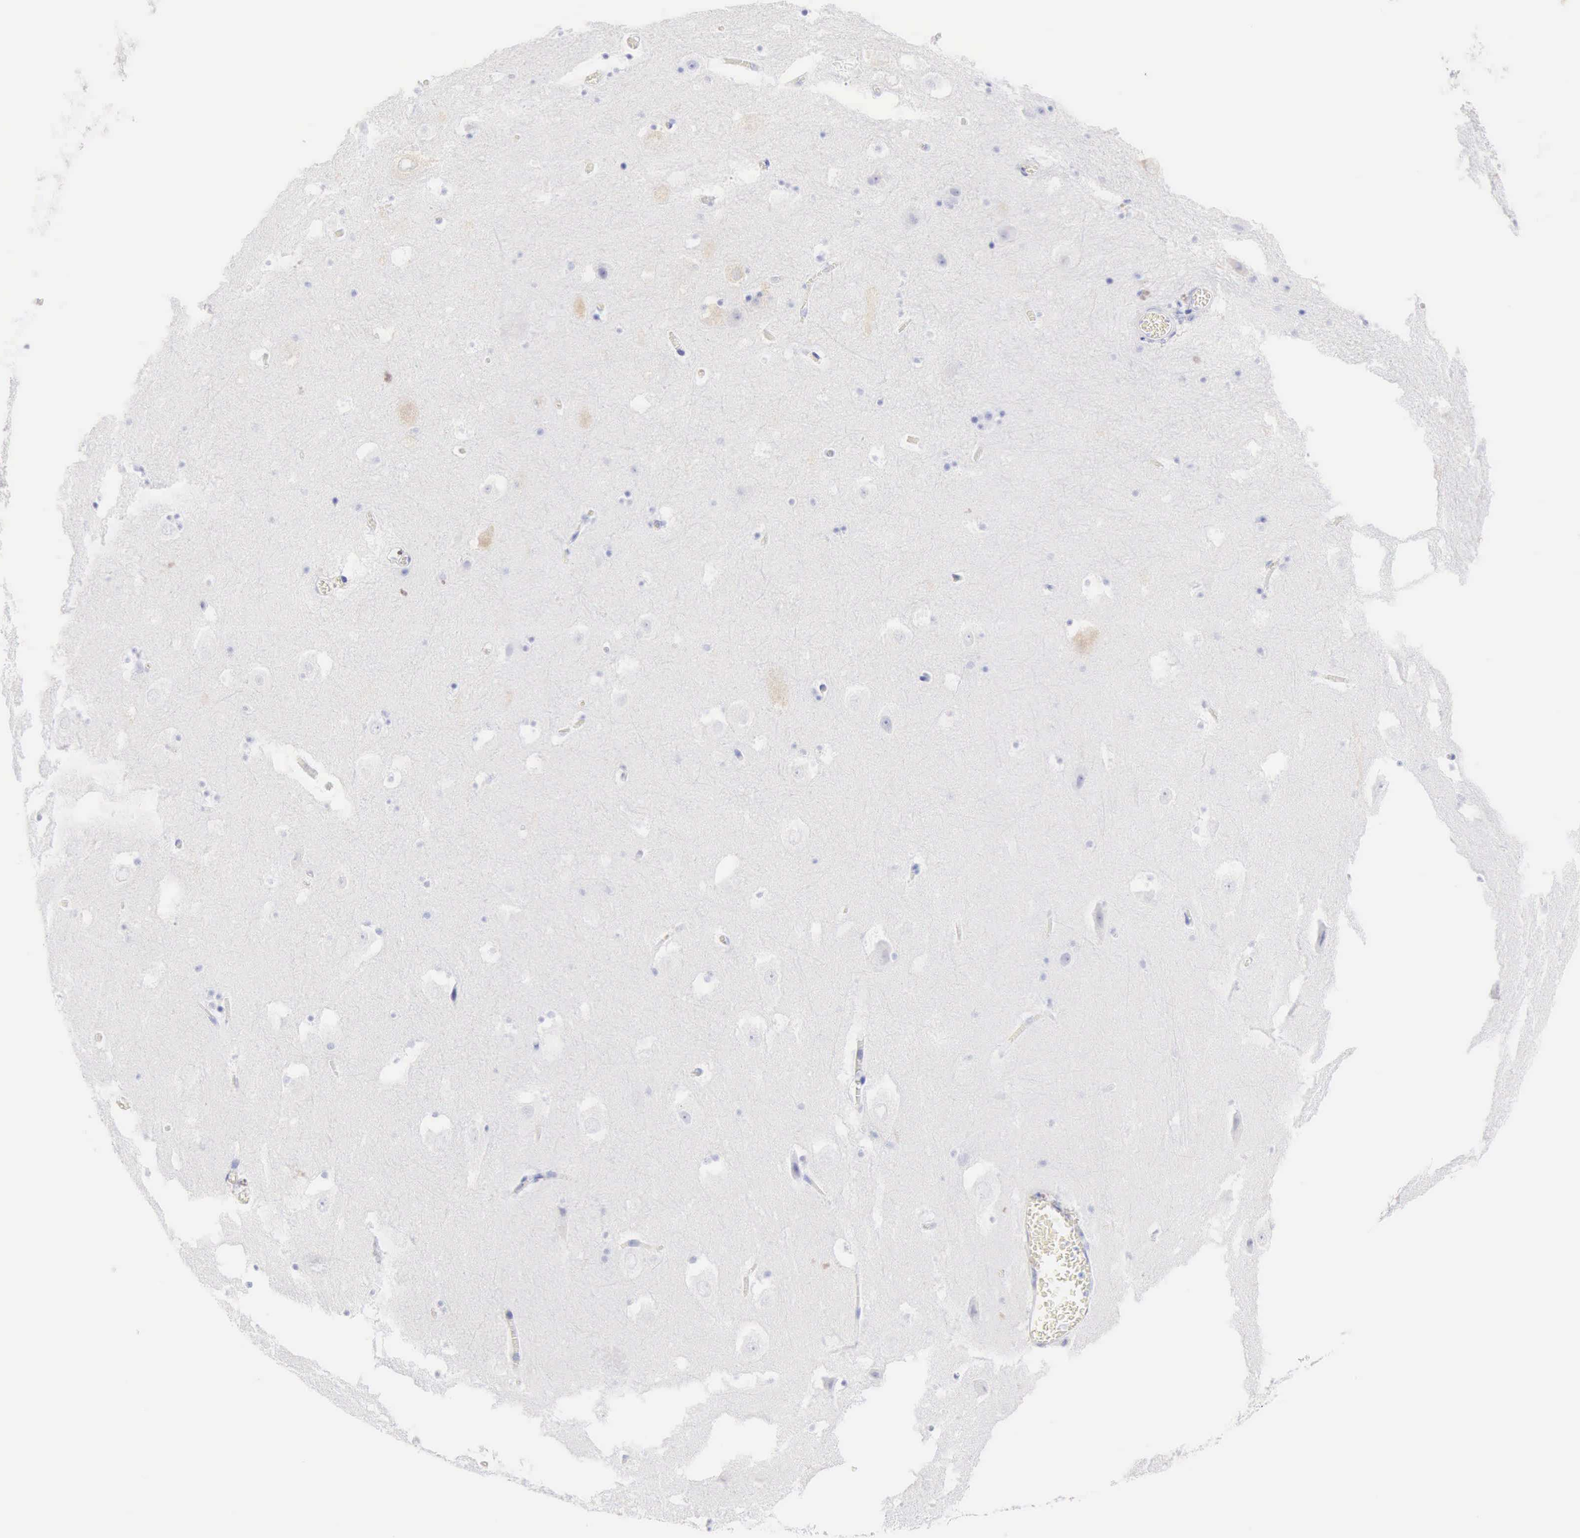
{"staining": {"intensity": "negative", "quantity": "none", "location": "none"}, "tissue": "hippocampus", "cell_type": "Glial cells", "image_type": "normal", "snomed": [{"axis": "morphology", "description": "Normal tissue, NOS"}, {"axis": "topography", "description": "Hippocampus"}], "caption": "Immunohistochemical staining of benign hippocampus displays no significant expression in glial cells.", "gene": "CDKN2A", "patient": {"sex": "male", "age": 45}}